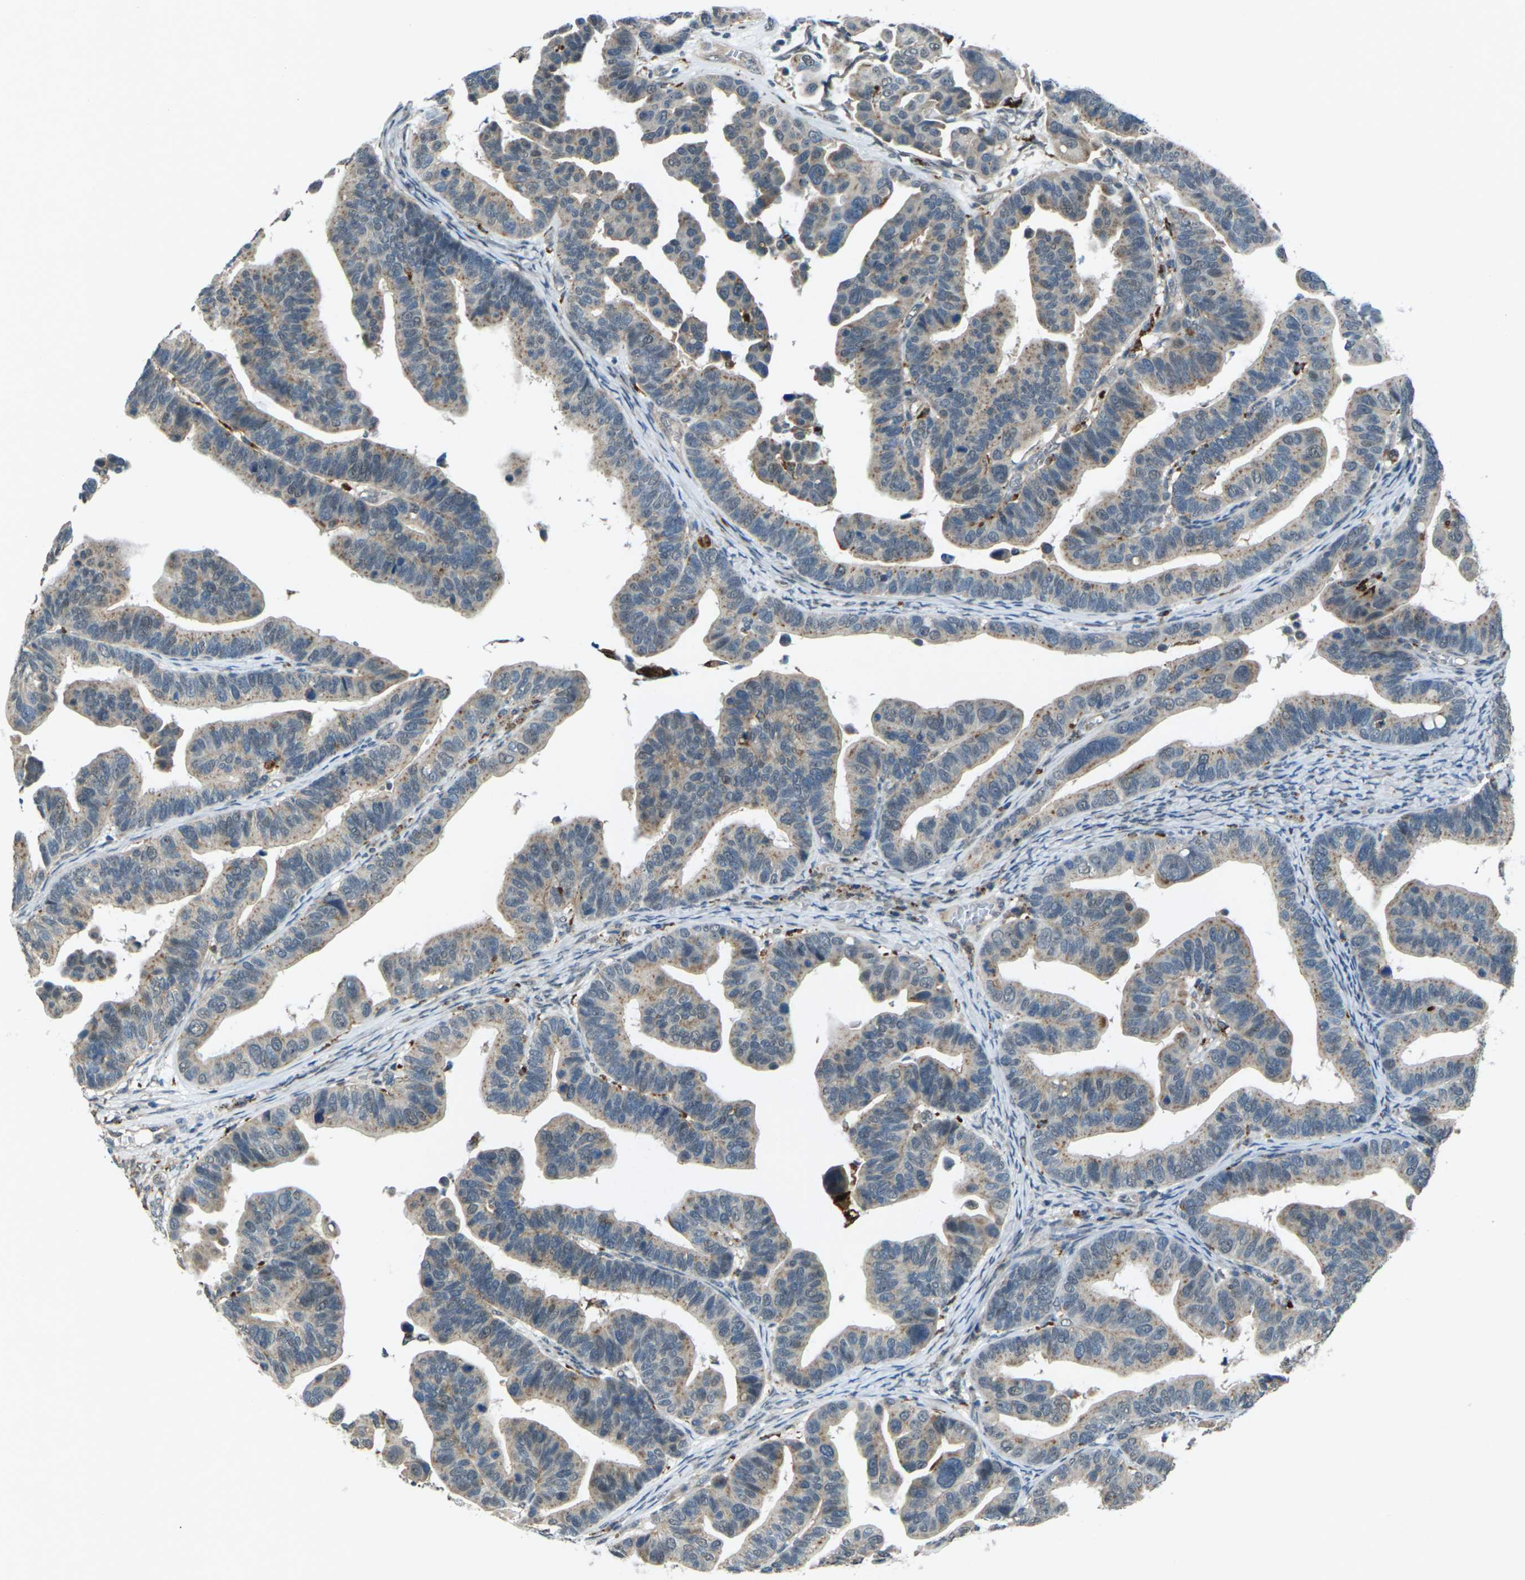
{"staining": {"intensity": "weak", "quantity": ">75%", "location": "cytoplasmic/membranous"}, "tissue": "ovarian cancer", "cell_type": "Tumor cells", "image_type": "cancer", "snomed": [{"axis": "morphology", "description": "Cystadenocarcinoma, serous, NOS"}, {"axis": "topography", "description": "Ovary"}], "caption": "Serous cystadenocarcinoma (ovarian) stained for a protein exhibits weak cytoplasmic/membranous positivity in tumor cells.", "gene": "SLC31A2", "patient": {"sex": "female", "age": 56}}